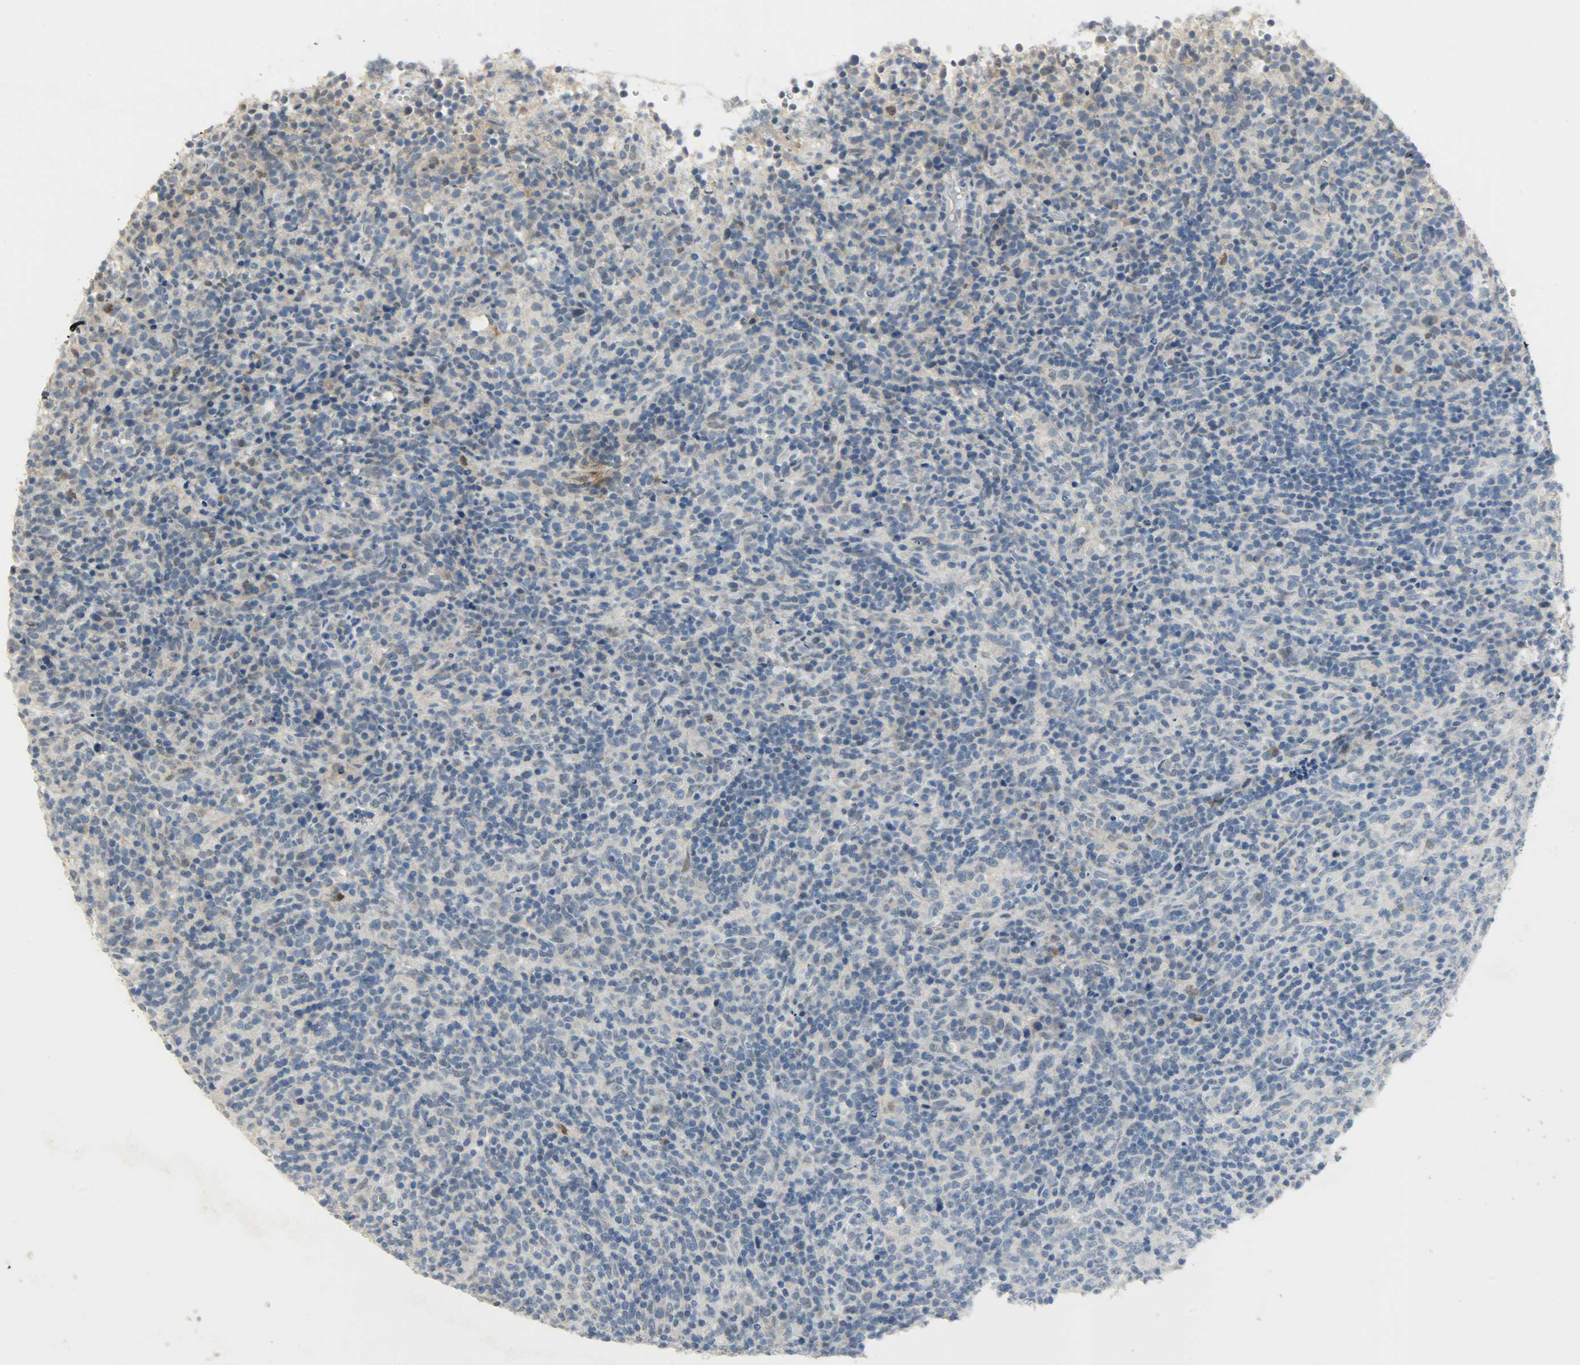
{"staining": {"intensity": "negative", "quantity": "none", "location": "none"}, "tissue": "lymphoma", "cell_type": "Tumor cells", "image_type": "cancer", "snomed": [{"axis": "morphology", "description": "Malignant lymphoma, non-Hodgkin's type, High grade"}, {"axis": "topography", "description": "Lymph node"}], "caption": "A micrograph of malignant lymphoma, non-Hodgkin's type (high-grade) stained for a protein reveals no brown staining in tumor cells.", "gene": "DNAJB6", "patient": {"sex": "female", "age": 76}}